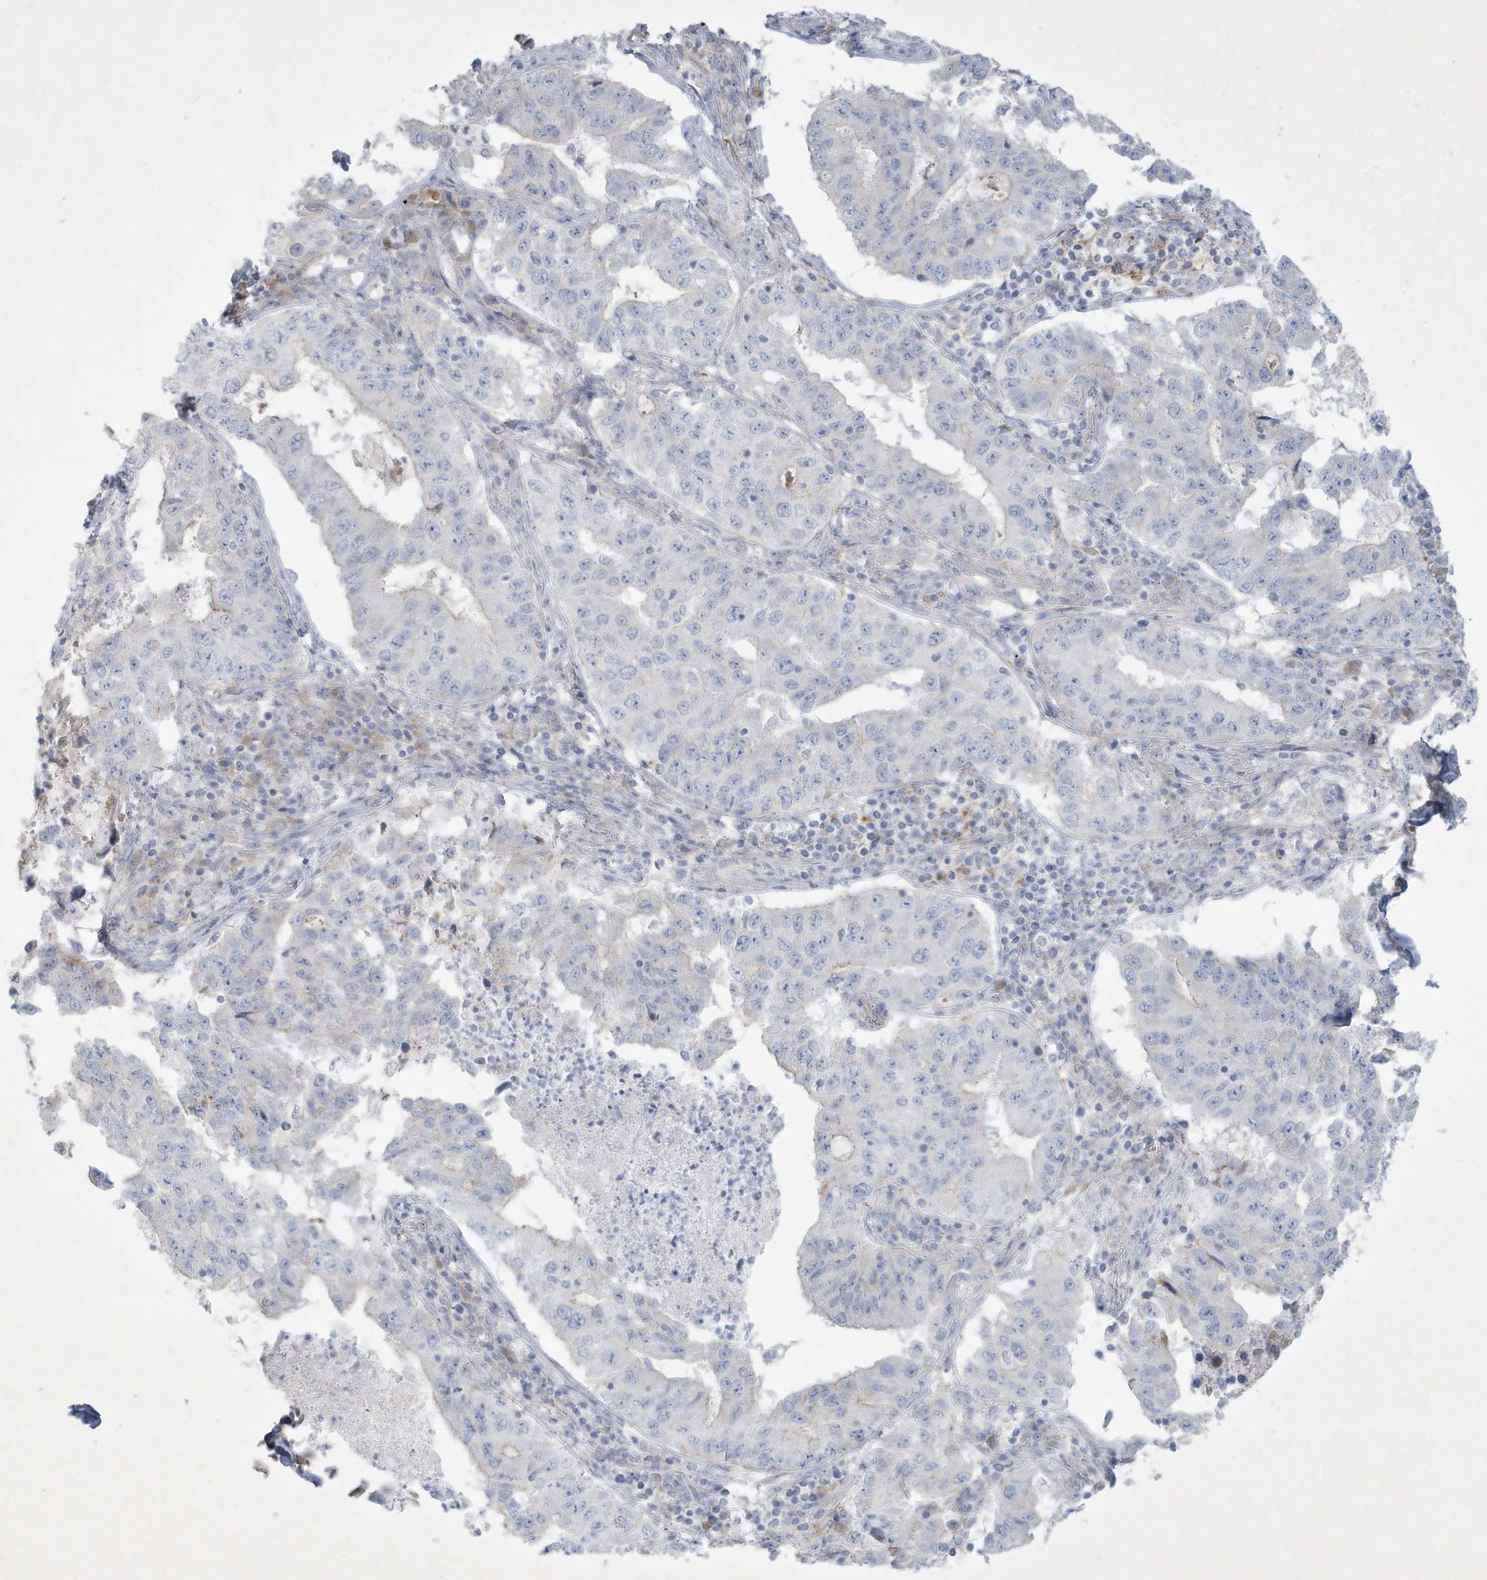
{"staining": {"intensity": "negative", "quantity": "none", "location": "none"}, "tissue": "lung cancer", "cell_type": "Tumor cells", "image_type": "cancer", "snomed": [{"axis": "morphology", "description": "Adenocarcinoma, NOS"}, {"axis": "topography", "description": "Lung"}], "caption": "A histopathology image of lung cancer stained for a protein displays no brown staining in tumor cells.", "gene": "CCDC24", "patient": {"sex": "female", "age": 51}}